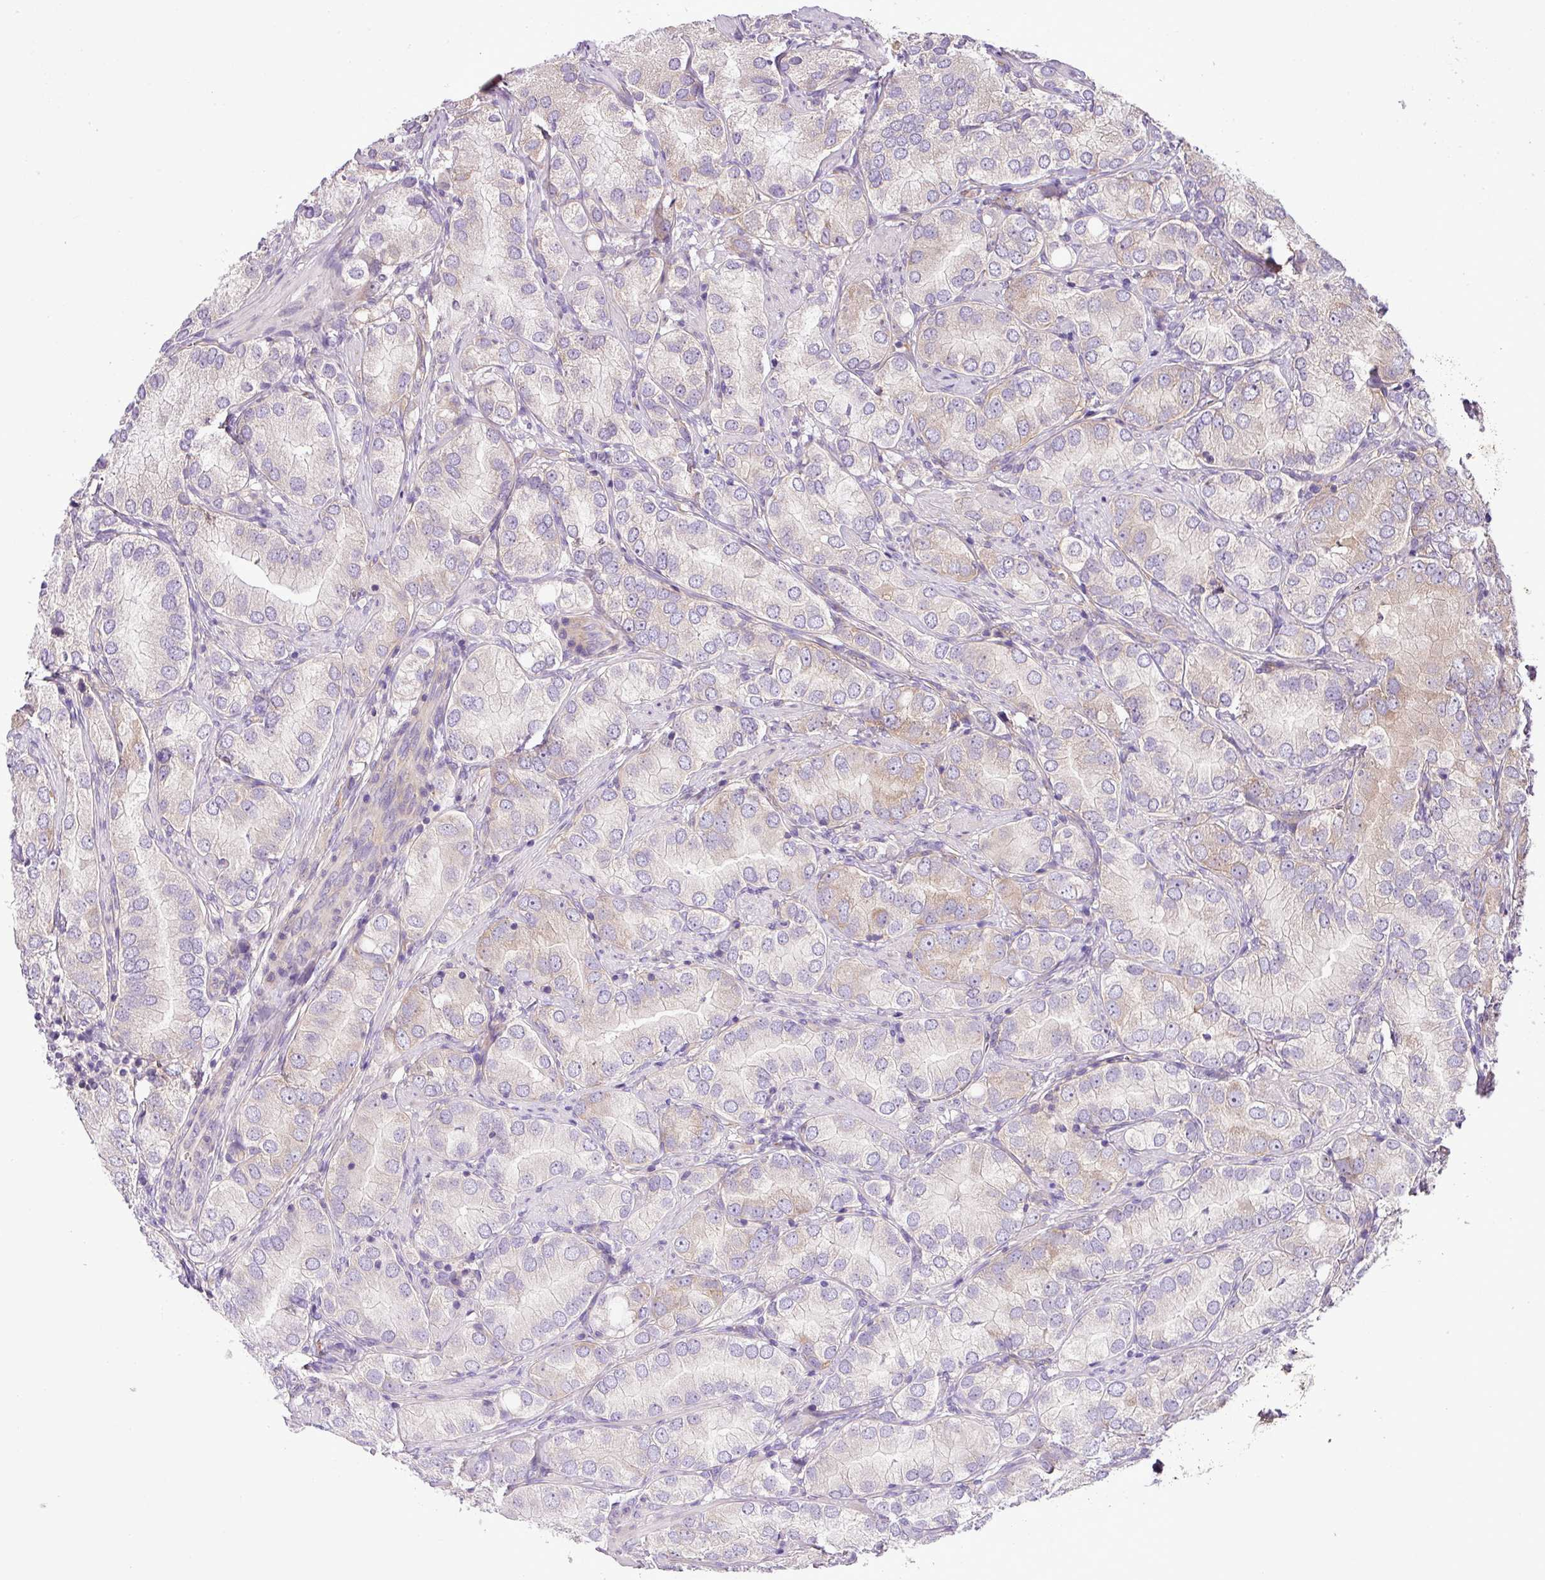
{"staining": {"intensity": "negative", "quantity": "none", "location": "none"}, "tissue": "prostate cancer", "cell_type": "Tumor cells", "image_type": "cancer", "snomed": [{"axis": "morphology", "description": "Adenocarcinoma, High grade"}, {"axis": "topography", "description": "Prostate"}], "caption": "The immunohistochemistry histopathology image has no significant expression in tumor cells of prostate cancer (high-grade adenocarcinoma) tissue.", "gene": "RPL13", "patient": {"sex": "male", "age": 82}}